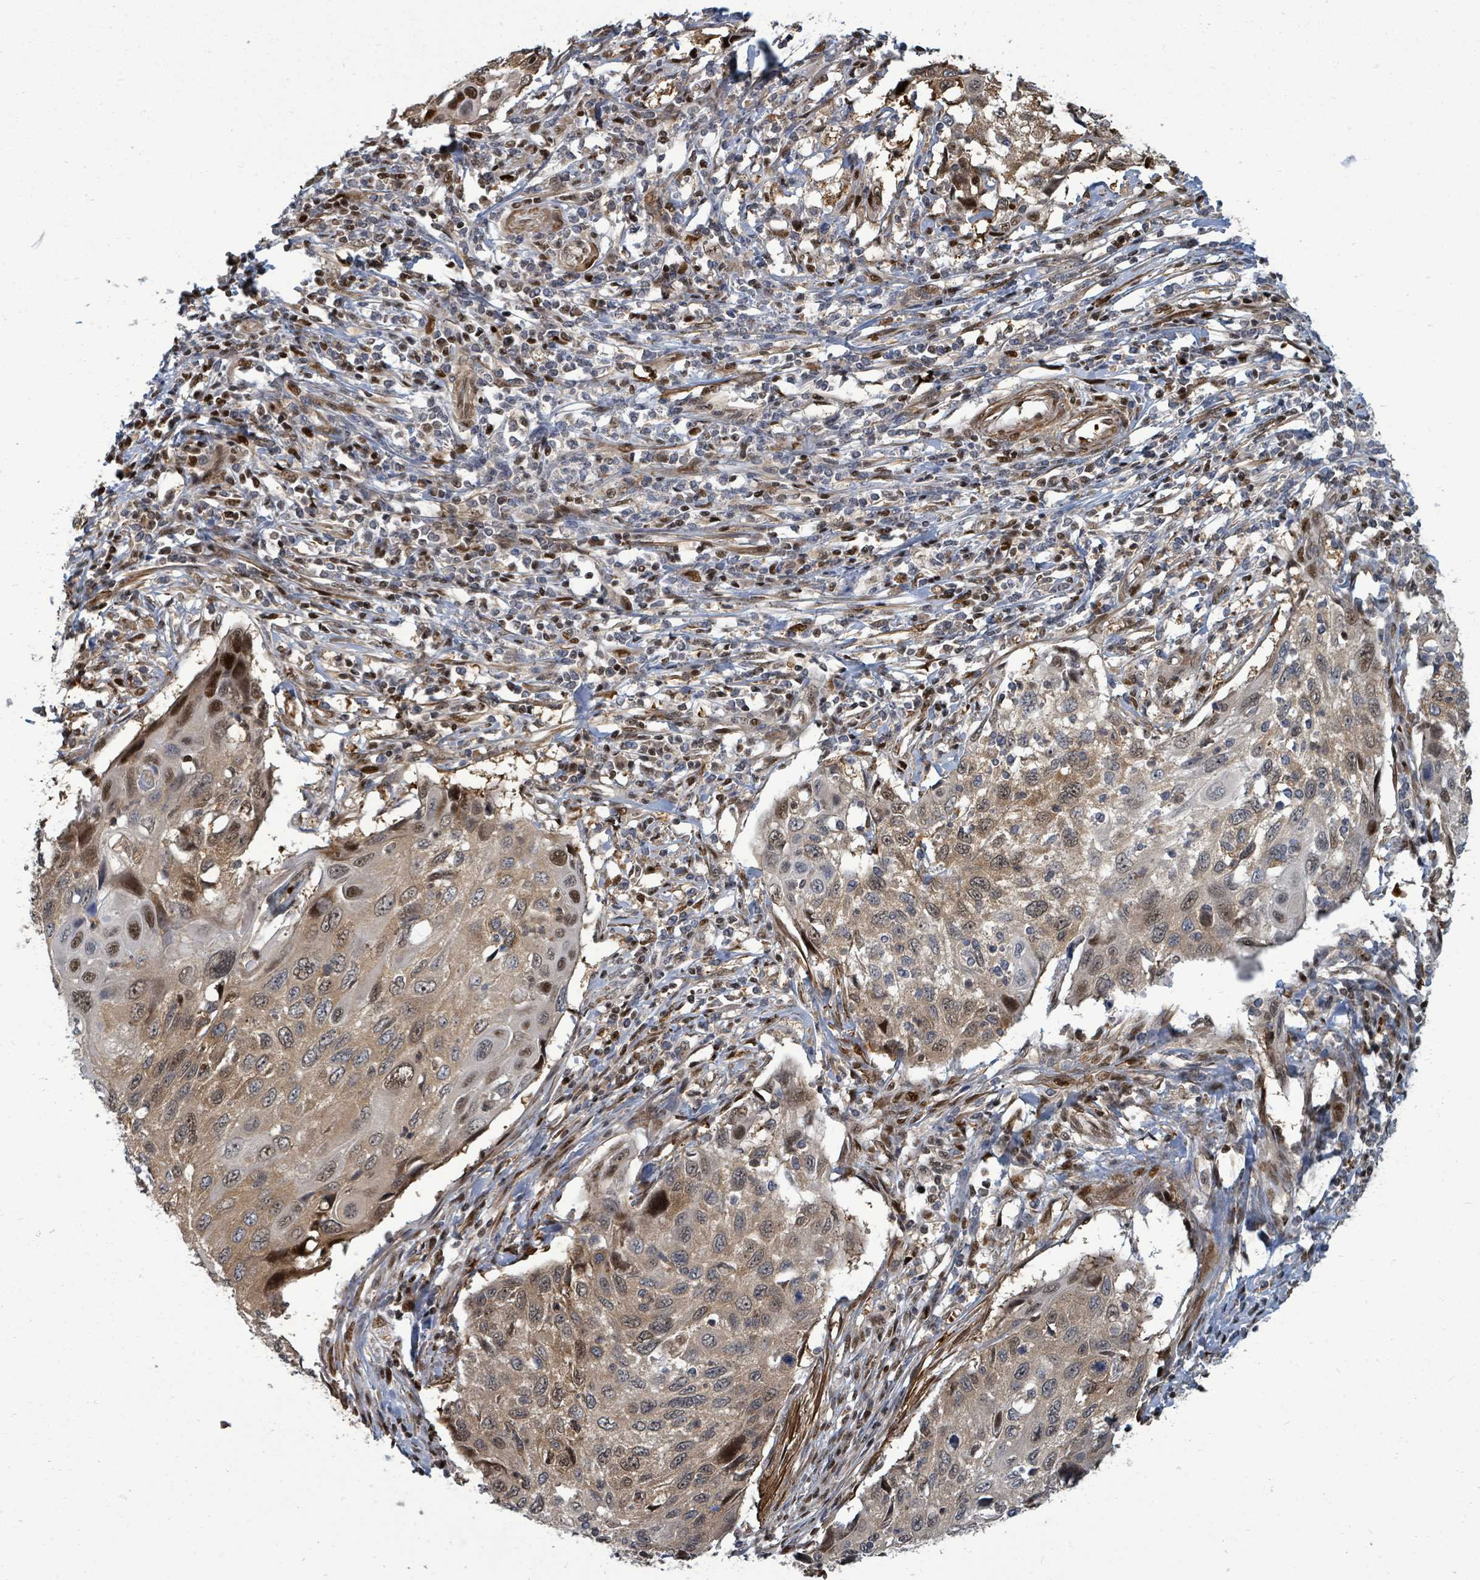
{"staining": {"intensity": "moderate", "quantity": ">75%", "location": "cytoplasmic/membranous,nuclear"}, "tissue": "cervical cancer", "cell_type": "Tumor cells", "image_type": "cancer", "snomed": [{"axis": "morphology", "description": "Squamous cell carcinoma, NOS"}, {"axis": "topography", "description": "Cervix"}], "caption": "Immunohistochemical staining of human cervical squamous cell carcinoma displays medium levels of moderate cytoplasmic/membranous and nuclear expression in about >75% of tumor cells.", "gene": "TRDMT1", "patient": {"sex": "female", "age": 70}}